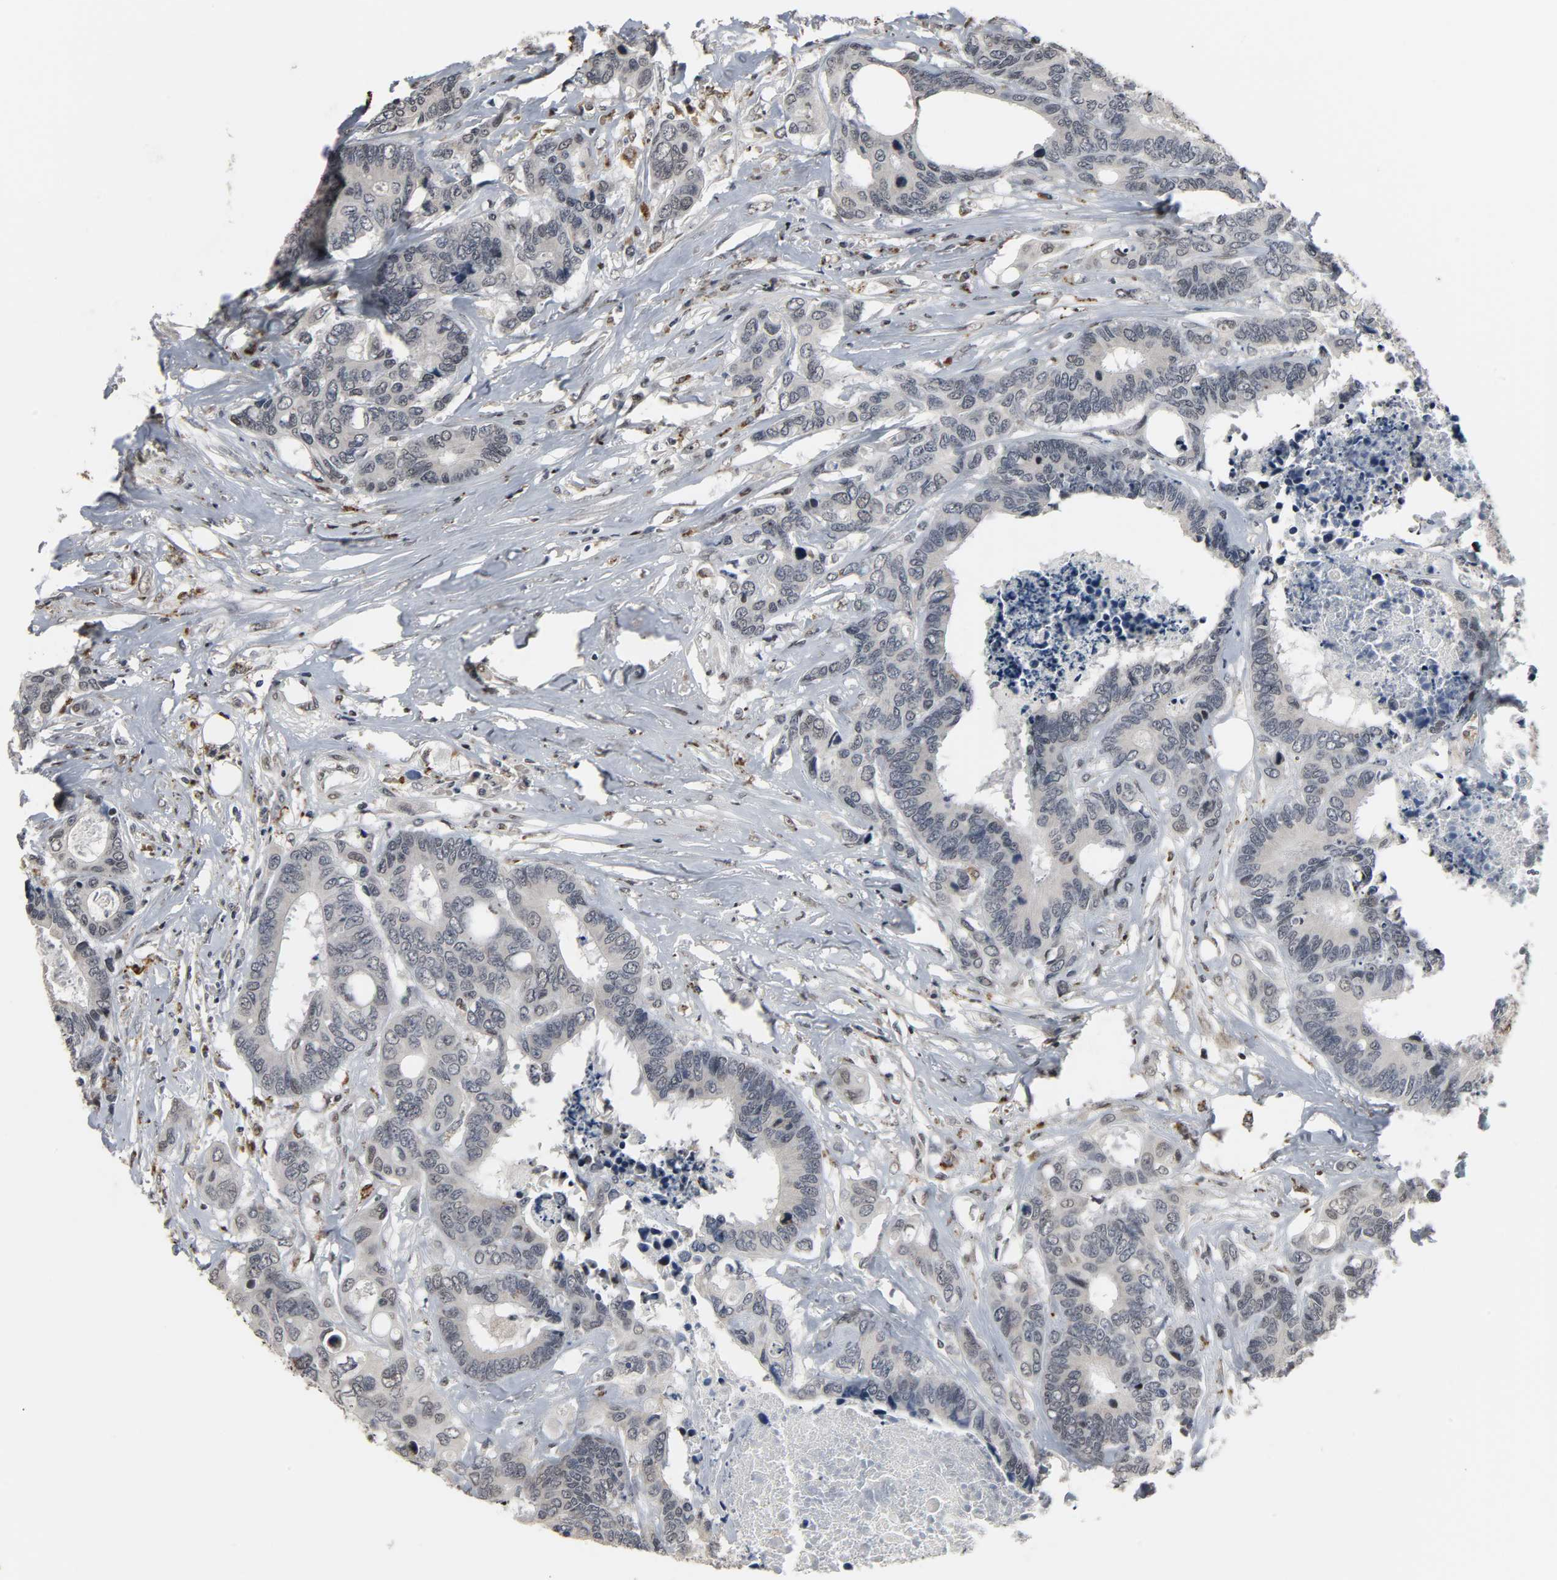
{"staining": {"intensity": "negative", "quantity": "none", "location": "none"}, "tissue": "colorectal cancer", "cell_type": "Tumor cells", "image_type": "cancer", "snomed": [{"axis": "morphology", "description": "Adenocarcinoma, NOS"}, {"axis": "topography", "description": "Rectum"}], "caption": "An immunohistochemistry (IHC) image of colorectal cancer is shown. There is no staining in tumor cells of colorectal cancer. Brightfield microscopy of immunohistochemistry (IHC) stained with DAB (3,3'-diaminobenzidine) (brown) and hematoxylin (blue), captured at high magnification.", "gene": "DAZAP1", "patient": {"sex": "male", "age": 55}}